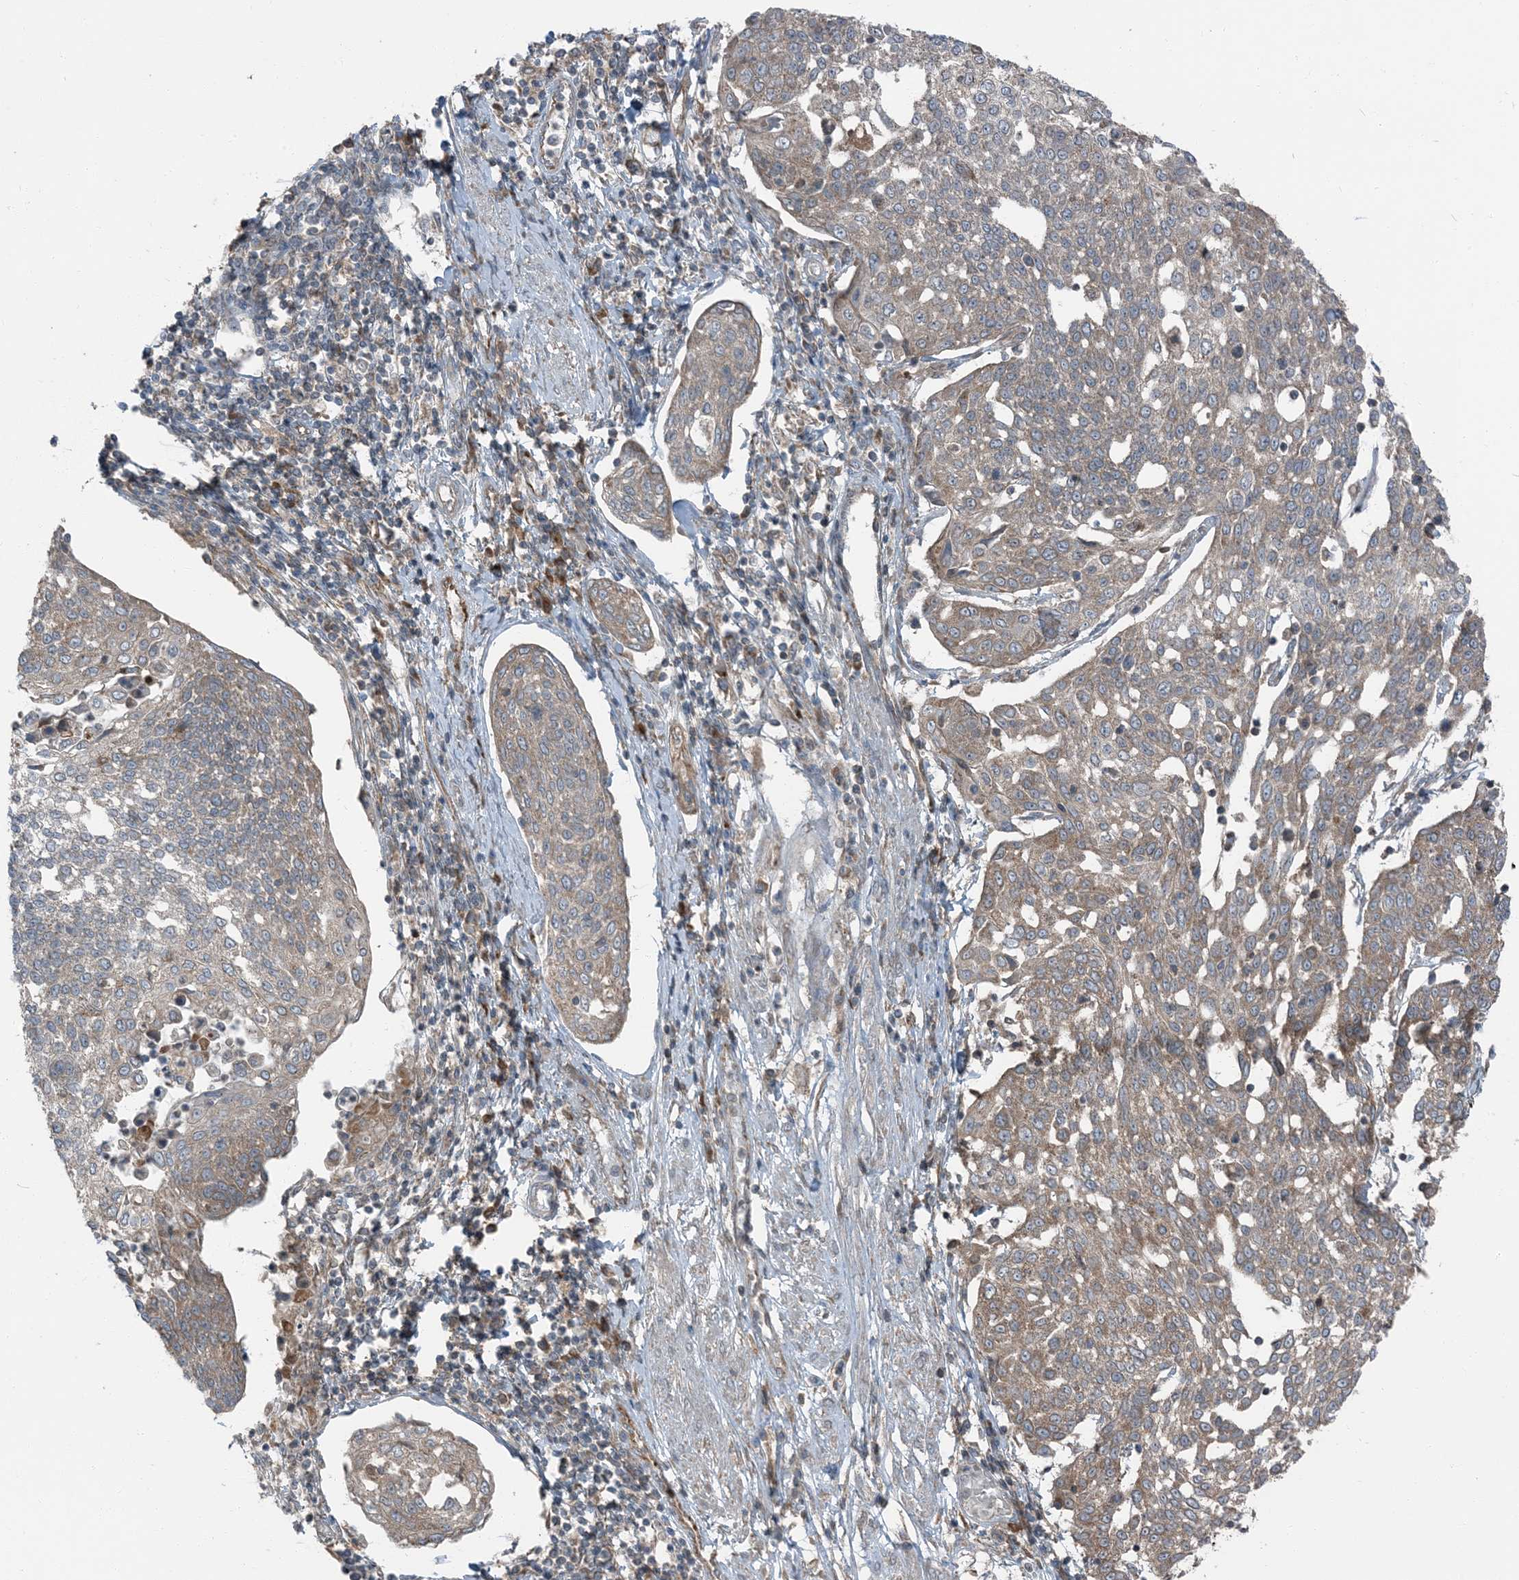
{"staining": {"intensity": "weak", "quantity": ">75%", "location": "cytoplasmic/membranous"}, "tissue": "cervical cancer", "cell_type": "Tumor cells", "image_type": "cancer", "snomed": [{"axis": "morphology", "description": "Squamous cell carcinoma, NOS"}, {"axis": "topography", "description": "Cervix"}], "caption": "Protein positivity by IHC displays weak cytoplasmic/membranous positivity in approximately >75% of tumor cells in cervical cancer (squamous cell carcinoma).", "gene": "RAB3GAP1", "patient": {"sex": "female", "age": 34}}